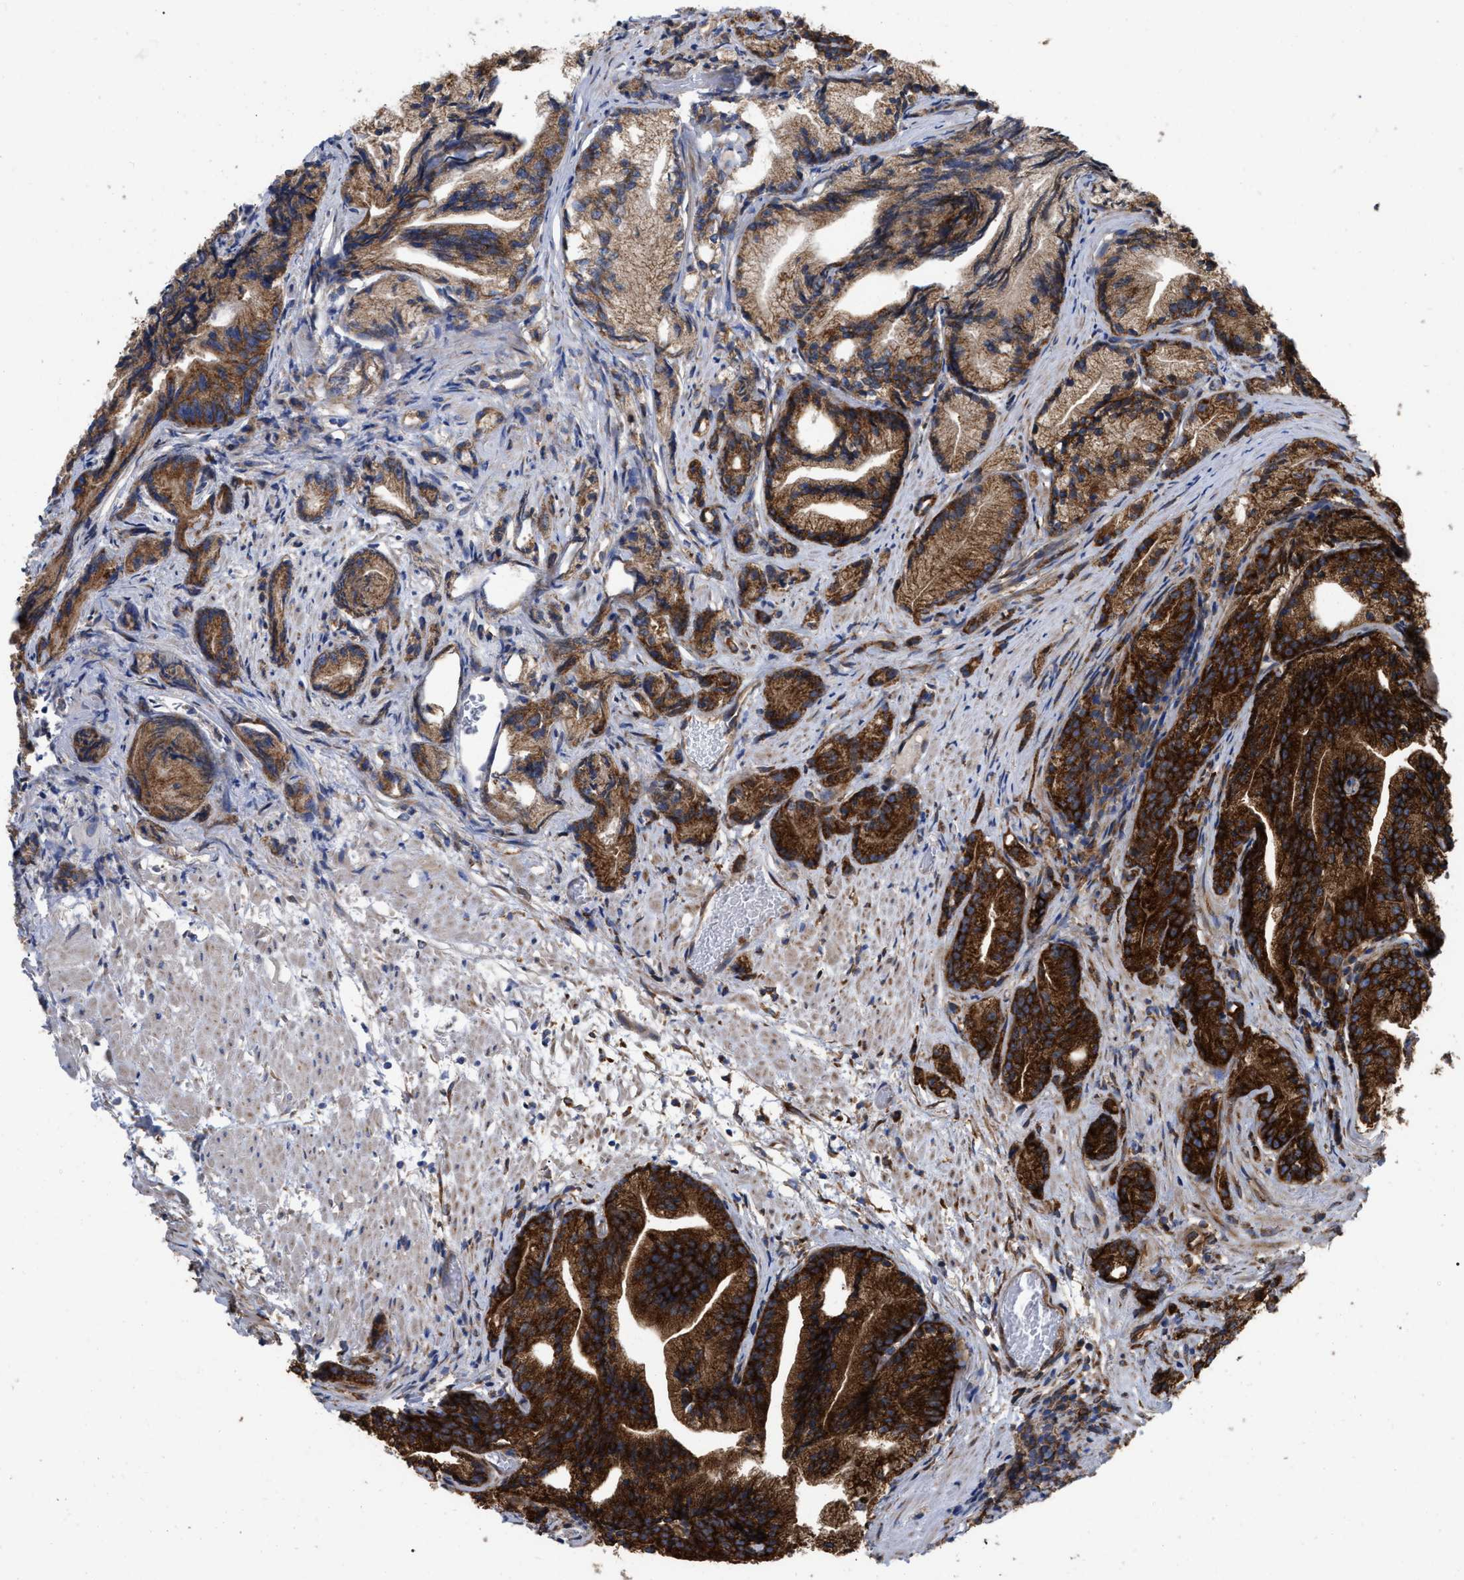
{"staining": {"intensity": "strong", "quantity": ">75%", "location": "cytoplasmic/membranous"}, "tissue": "prostate cancer", "cell_type": "Tumor cells", "image_type": "cancer", "snomed": [{"axis": "morphology", "description": "Adenocarcinoma, Low grade"}, {"axis": "topography", "description": "Prostate"}], "caption": "Prostate cancer (adenocarcinoma (low-grade)) stained for a protein reveals strong cytoplasmic/membranous positivity in tumor cells.", "gene": "FAM120A", "patient": {"sex": "male", "age": 89}}